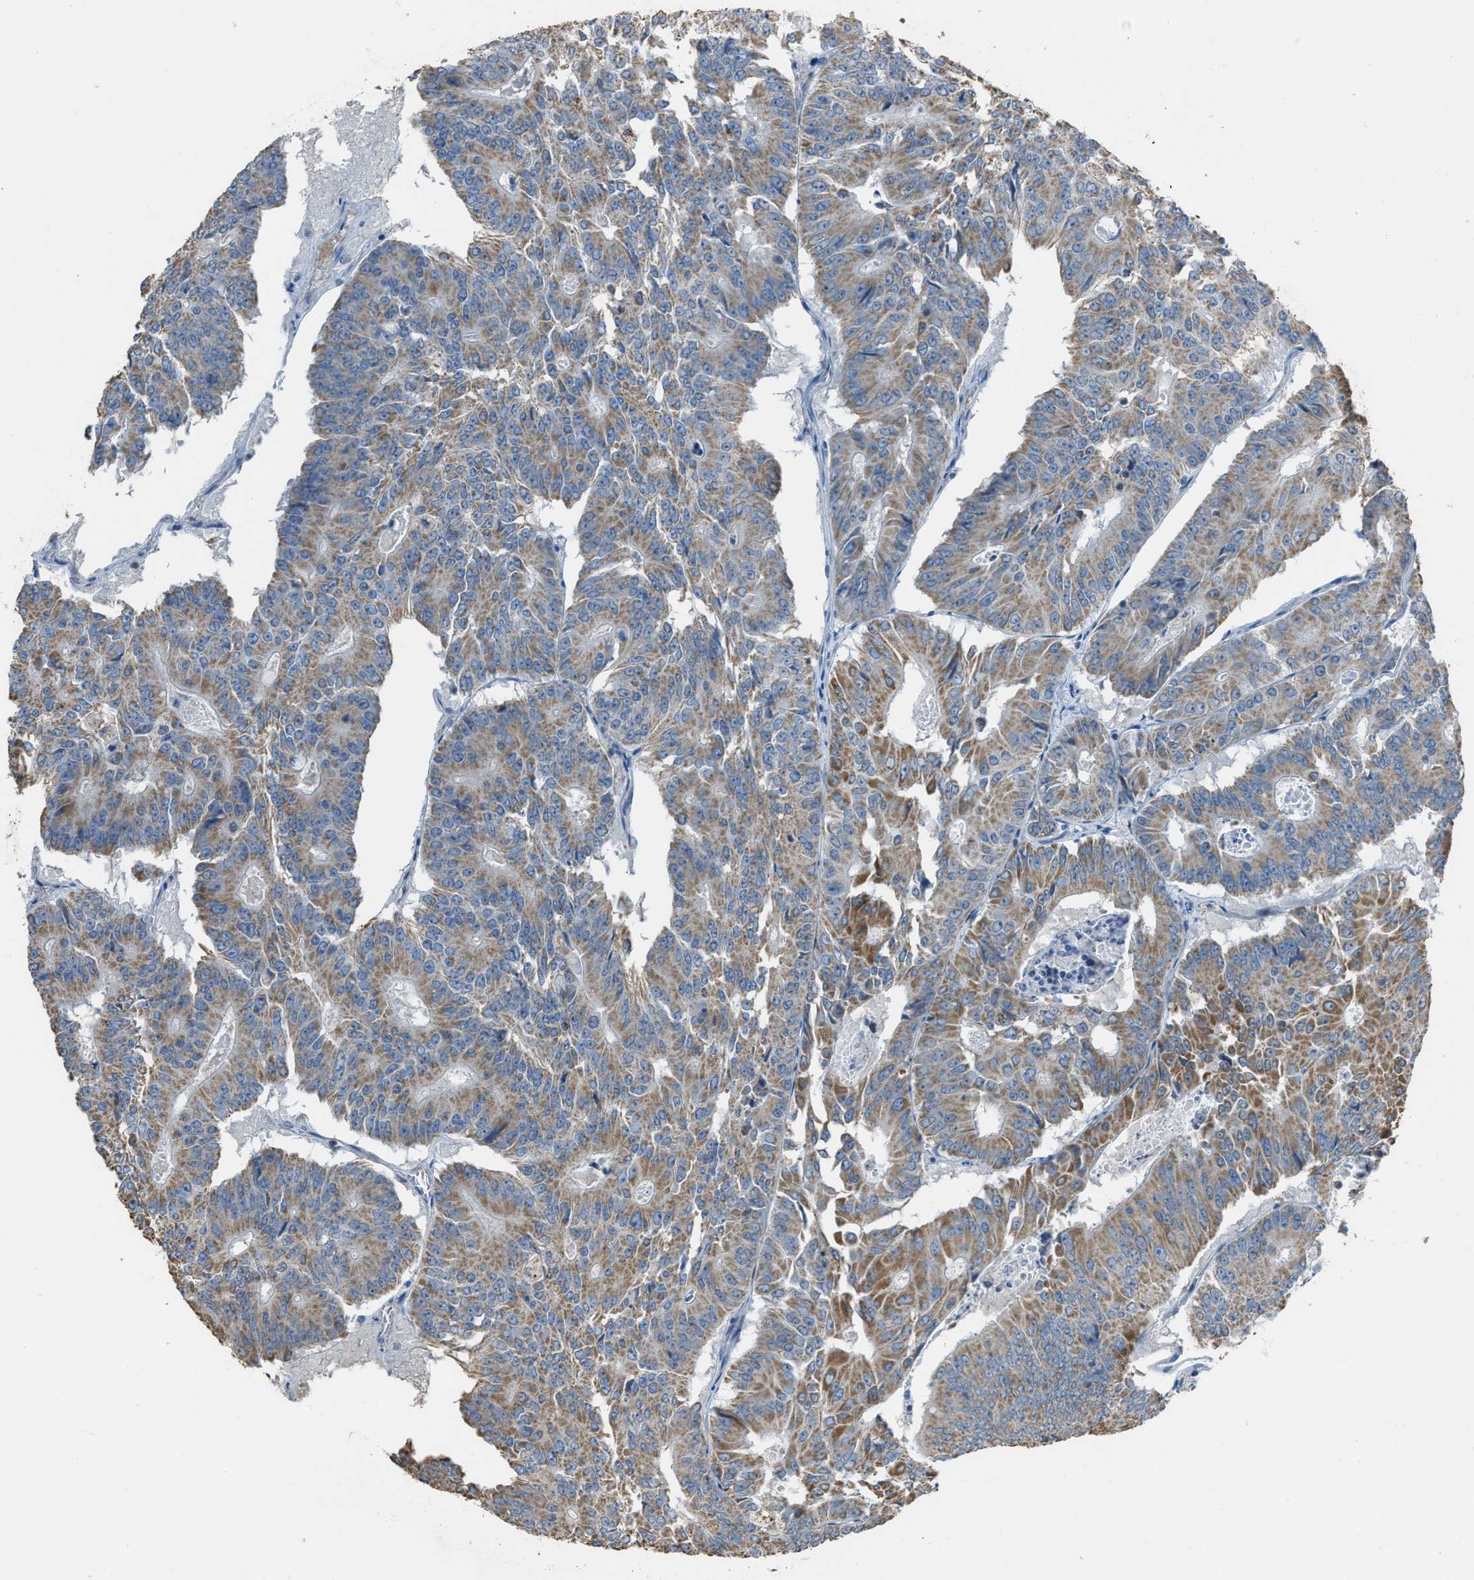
{"staining": {"intensity": "moderate", "quantity": ">75%", "location": "cytoplasmic/membranous"}, "tissue": "colorectal cancer", "cell_type": "Tumor cells", "image_type": "cancer", "snomed": [{"axis": "morphology", "description": "Adenocarcinoma, NOS"}, {"axis": "topography", "description": "Colon"}], "caption": "Tumor cells reveal medium levels of moderate cytoplasmic/membranous expression in about >75% of cells in adenocarcinoma (colorectal).", "gene": "SLC25A11", "patient": {"sex": "male", "age": 87}}